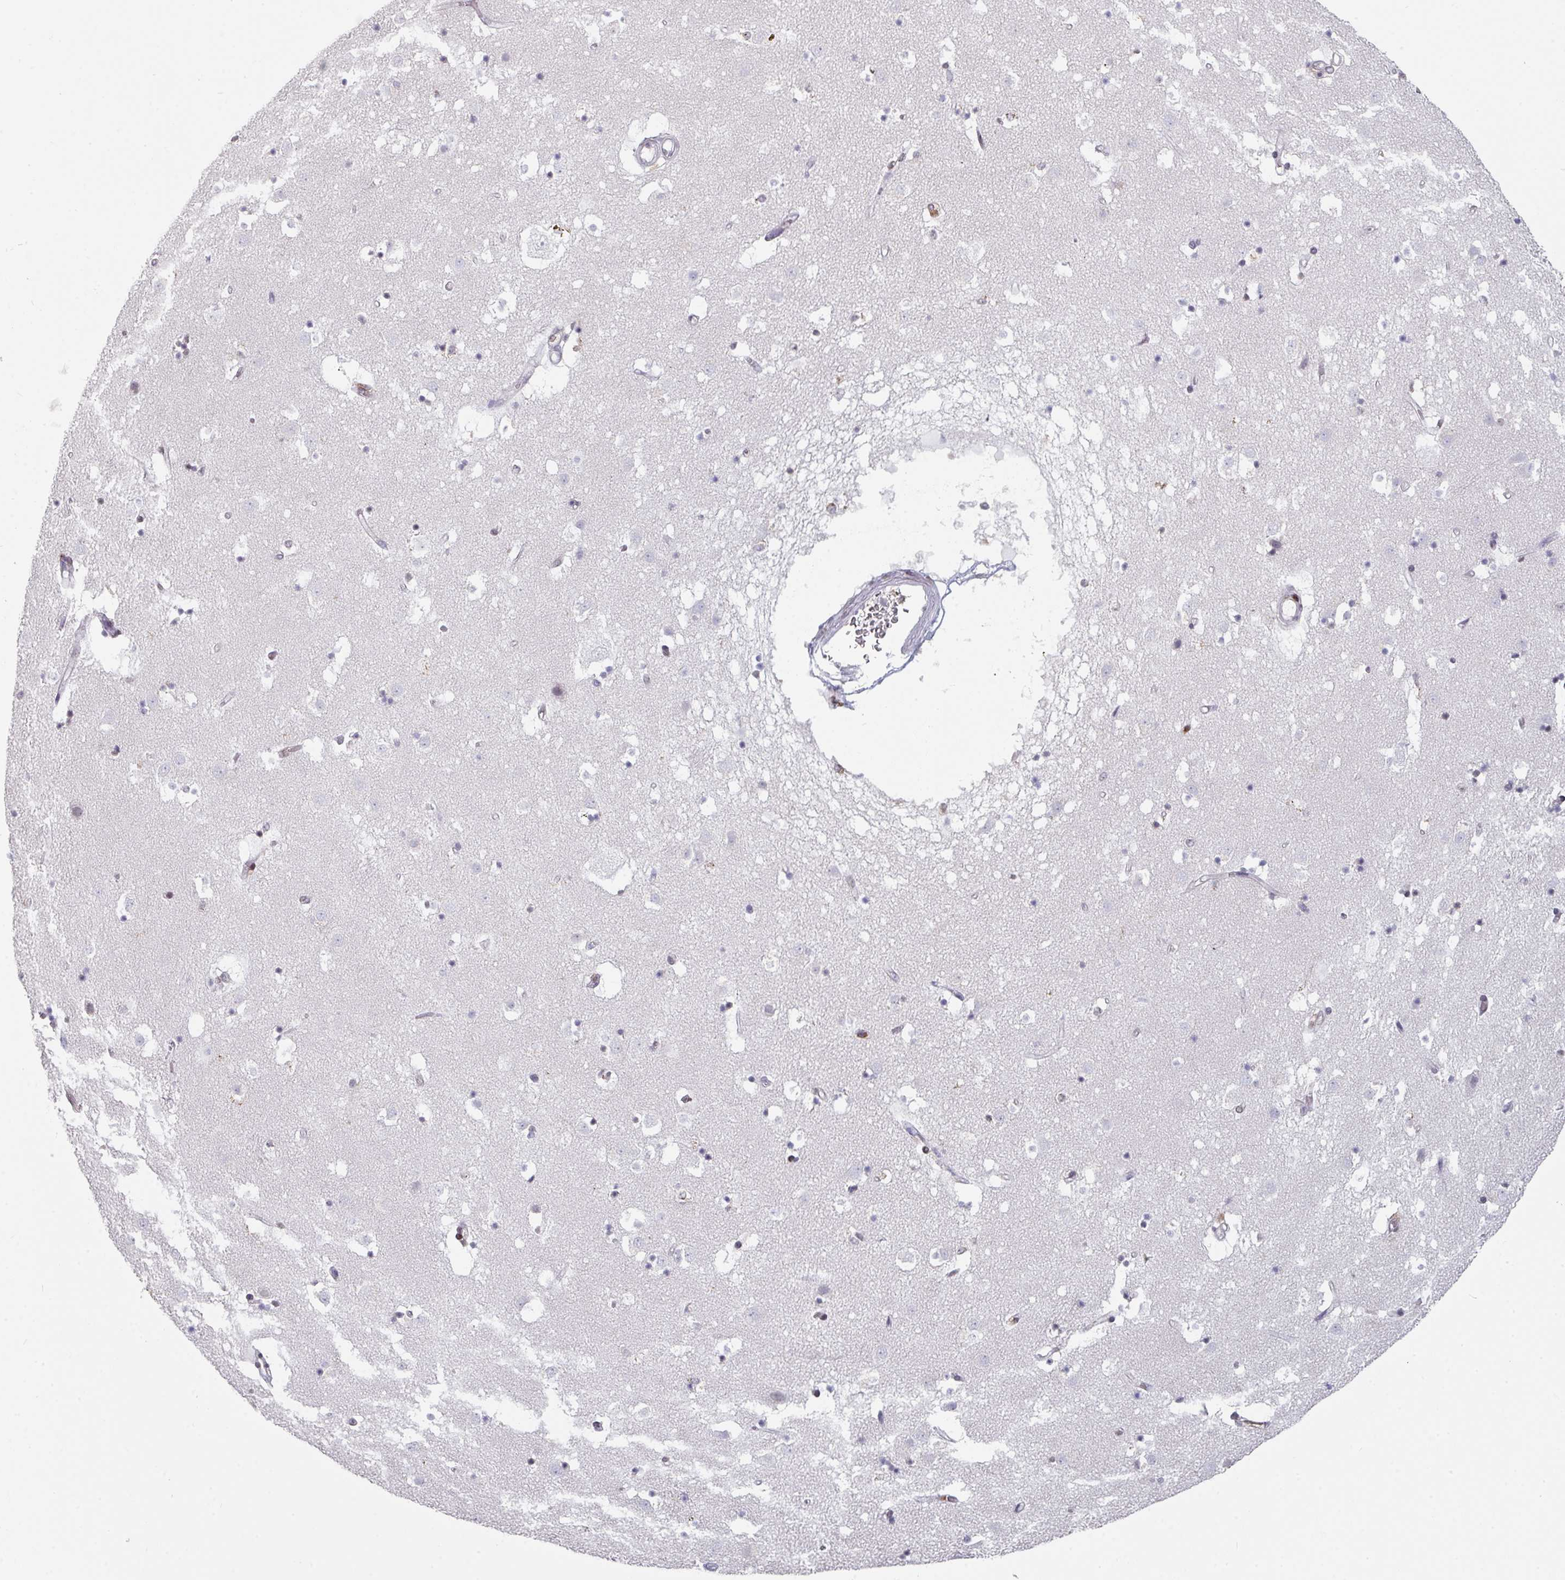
{"staining": {"intensity": "weak", "quantity": "<25%", "location": "nuclear"}, "tissue": "caudate", "cell_type": "Glial cells", "image_type": "normal", "snomed": [{"axis": "morphology", "description": "Normal tissue, NOS"}, {"axis": "topography", "description": "Lateral ventricle wall"}], "caption": "Immunohistochemistry micrograph of normal caudate stained for a protein (brown), which shows no staining in glial cells. (Immunohistochemistry, brightfield microscopy, high magnification).", "gene": "RASAL3", "patient": {"sex": "male", "age": 58}}